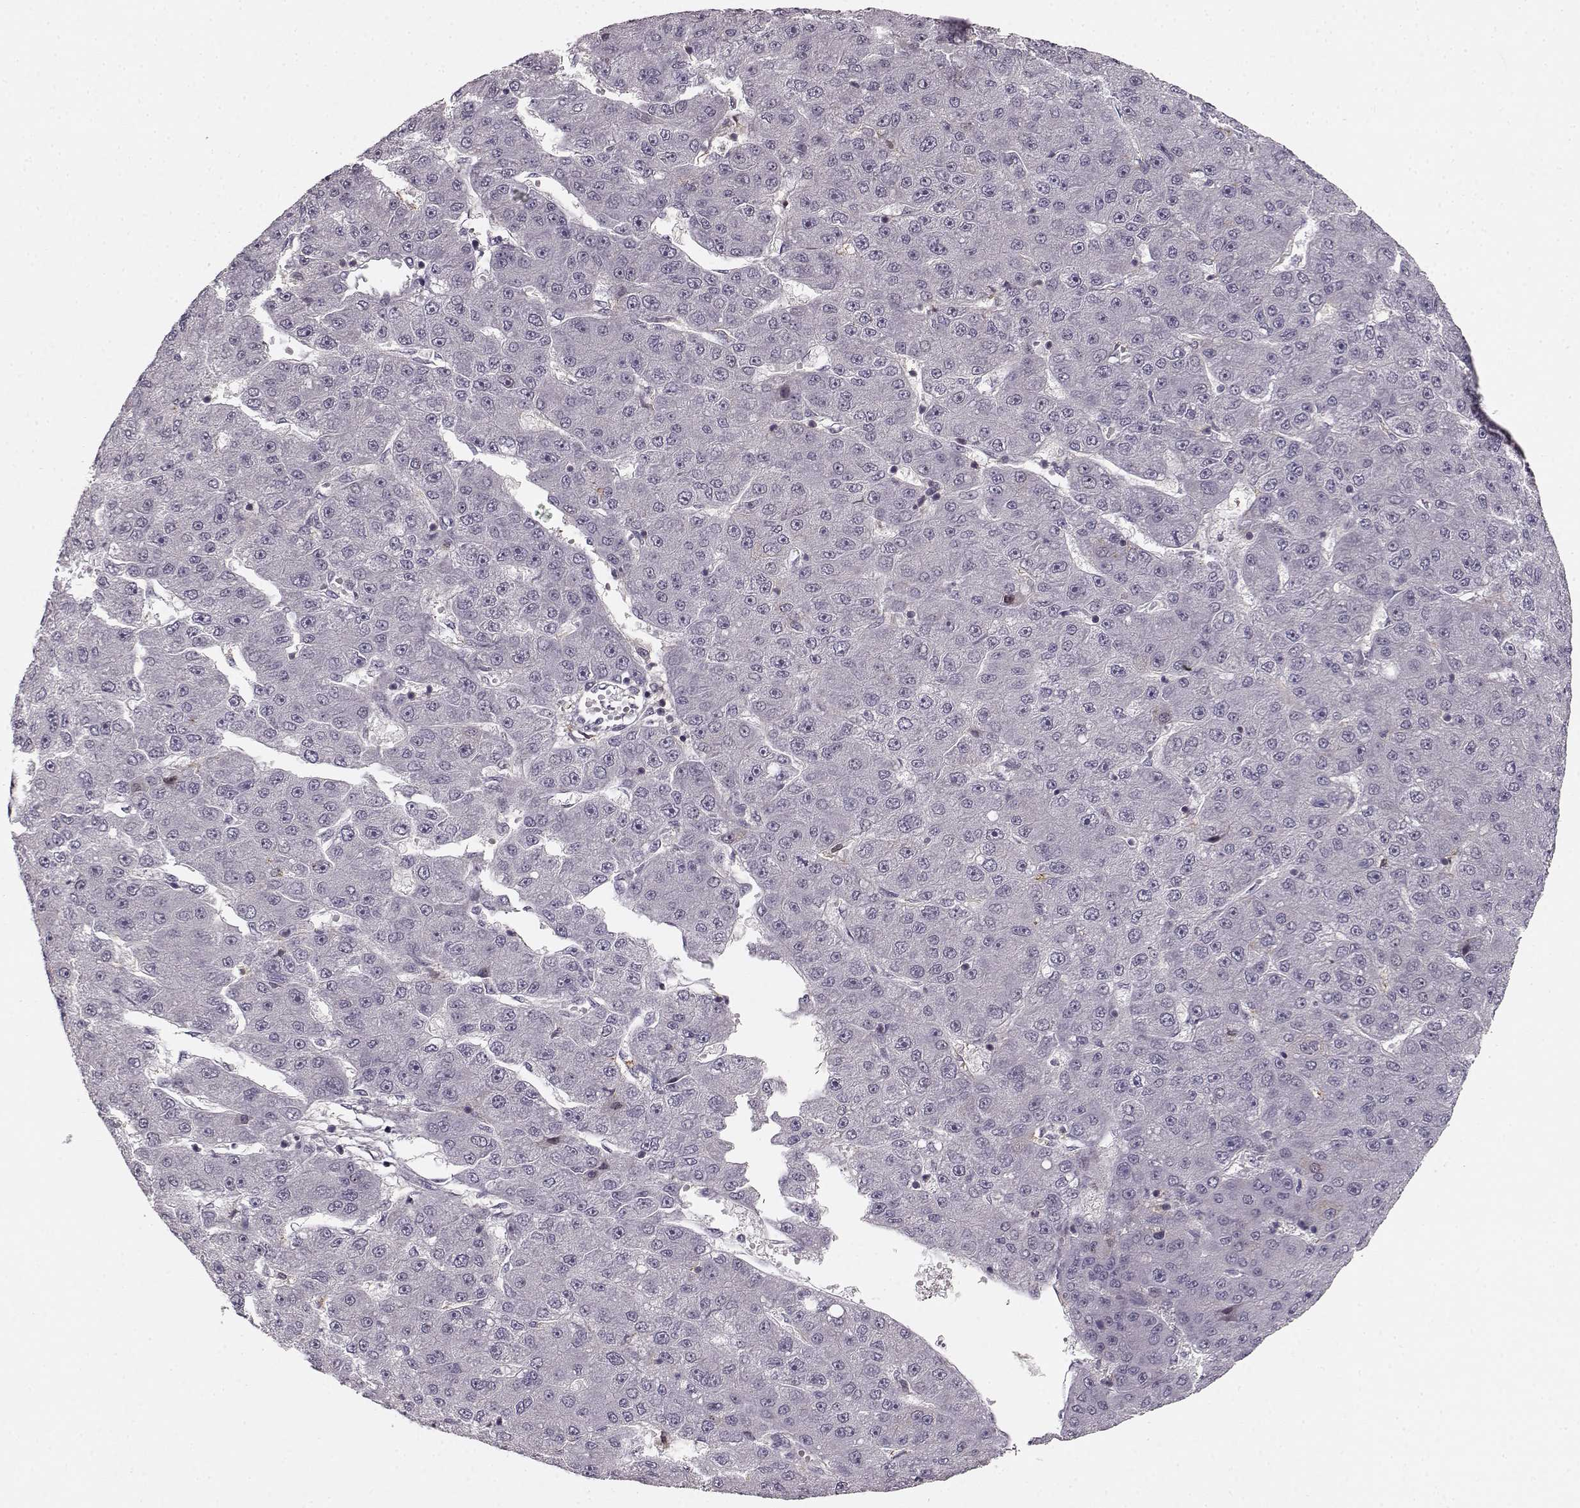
{"staining": {"intensity": "negative", "quantity": "none", "location": "none"}, "tissue": "liver cancer", "cell_type": "Tumor cells", "image_type": "cancer", "snomed": [{"axis": "morphology", "description": "Carcinoma, Hepatocellular, NOS"}, {"axis": "topography", "description": "Liver"}], "caption": "An IHC image of liver hepatocellular carcinoma is shown. There is no staining in tumor cells of liver hepatocellular carcinoma. (DAB (3,3'-diaminobenzidine) IHC with hematoxylin counter stain).", "gene": "MFSD1", "patient": {"sex": "male", "age": 67}}